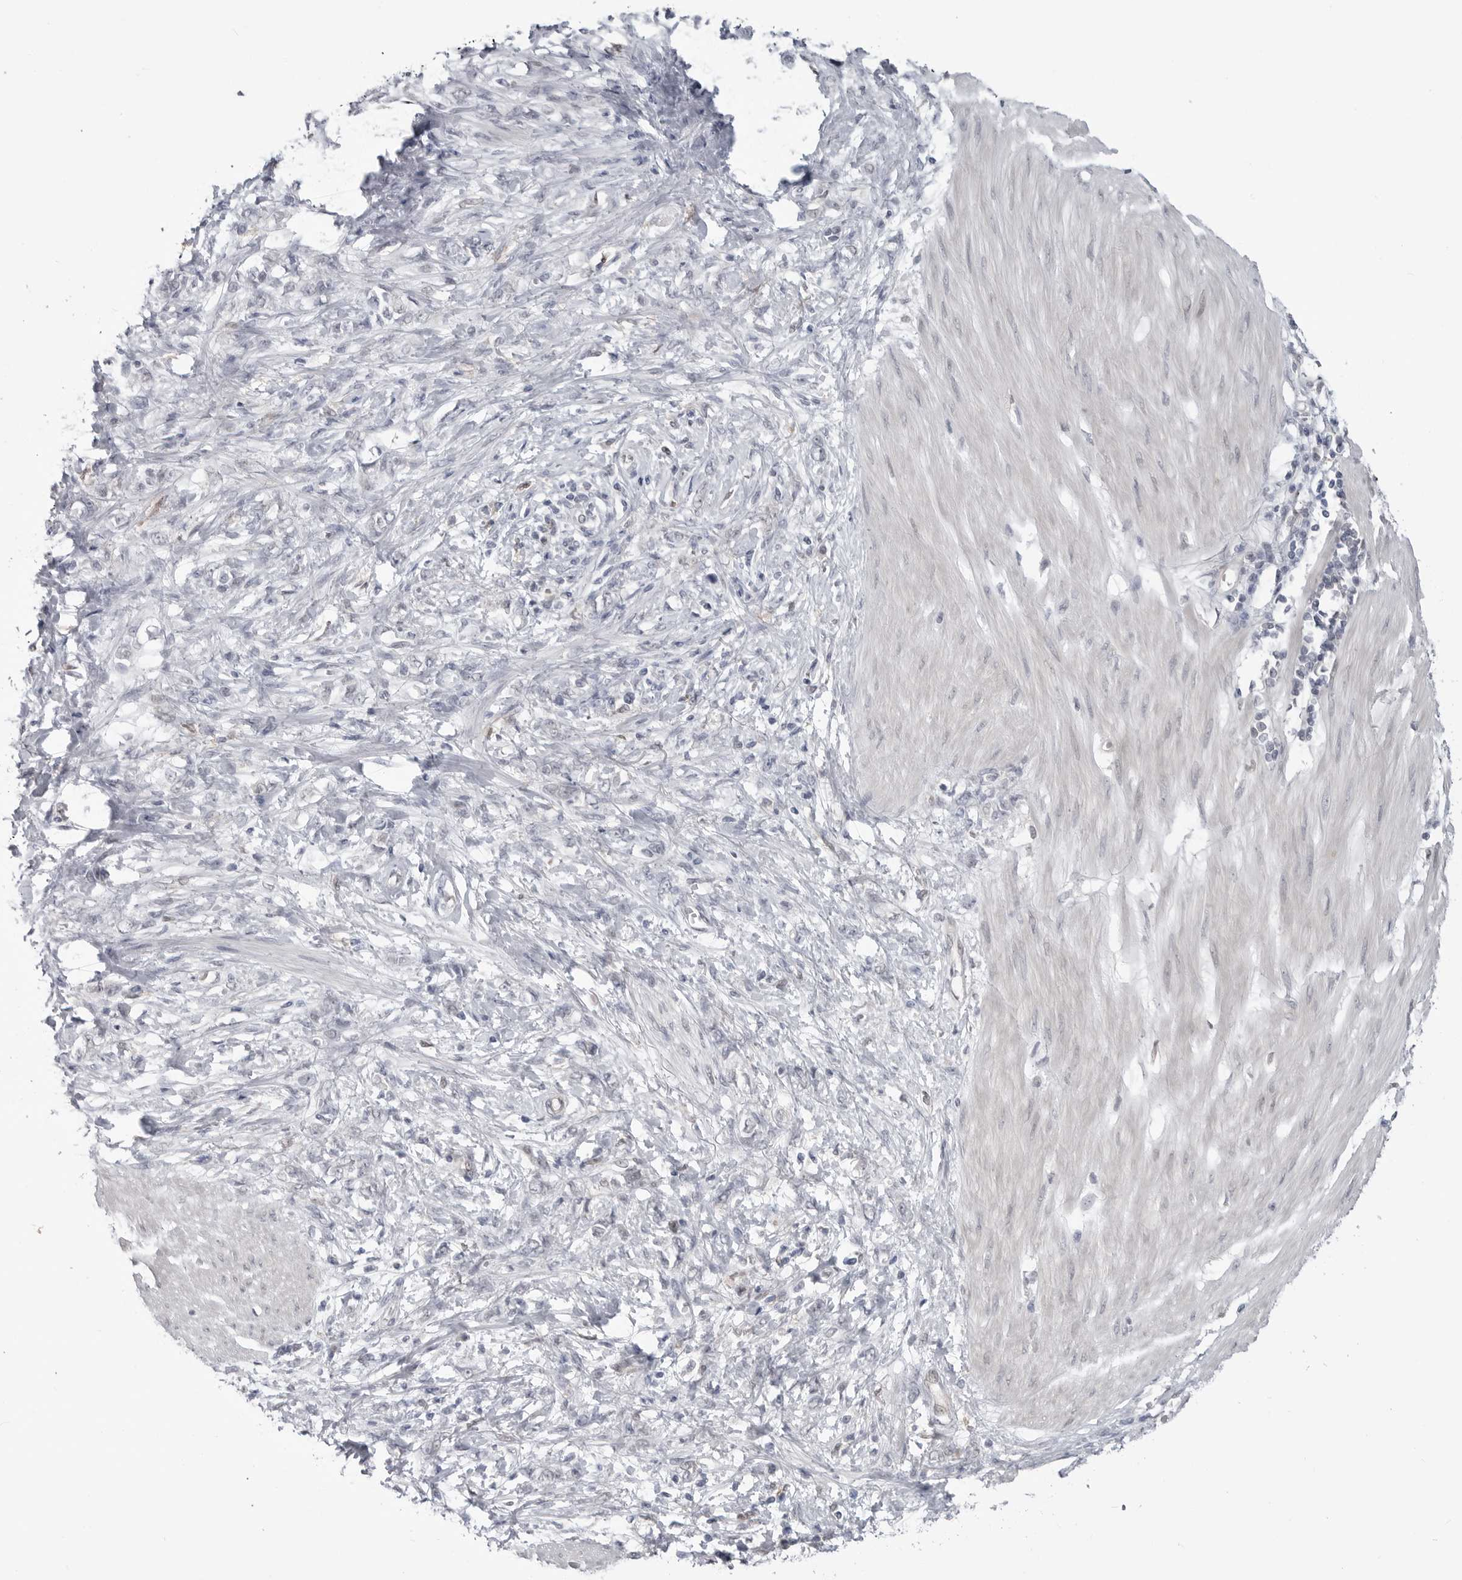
{"staining": {"intensity": "negative", "quantity": "none", "location": "none"}, "tissue": "stomach cancer", "cell_type": "Tumor cells", "image_type": "cancer", "snomed": [{"axis": "morphology", "description": "Adenocarcinoma, NOS"}, {"axis": "topography", "description": "Stomach"}], "caption": "The micrograph displays no staining of tumor cells in adenocarcinoma (stomach). (Stains: DAB (3,3'-diaminobenzidine) IHC with hematoxylin counter stain, Microscopy: brightfield microscopy at high magnification).", "gene": "PNPO", "patient": {"sex": "female", "age": 76}}